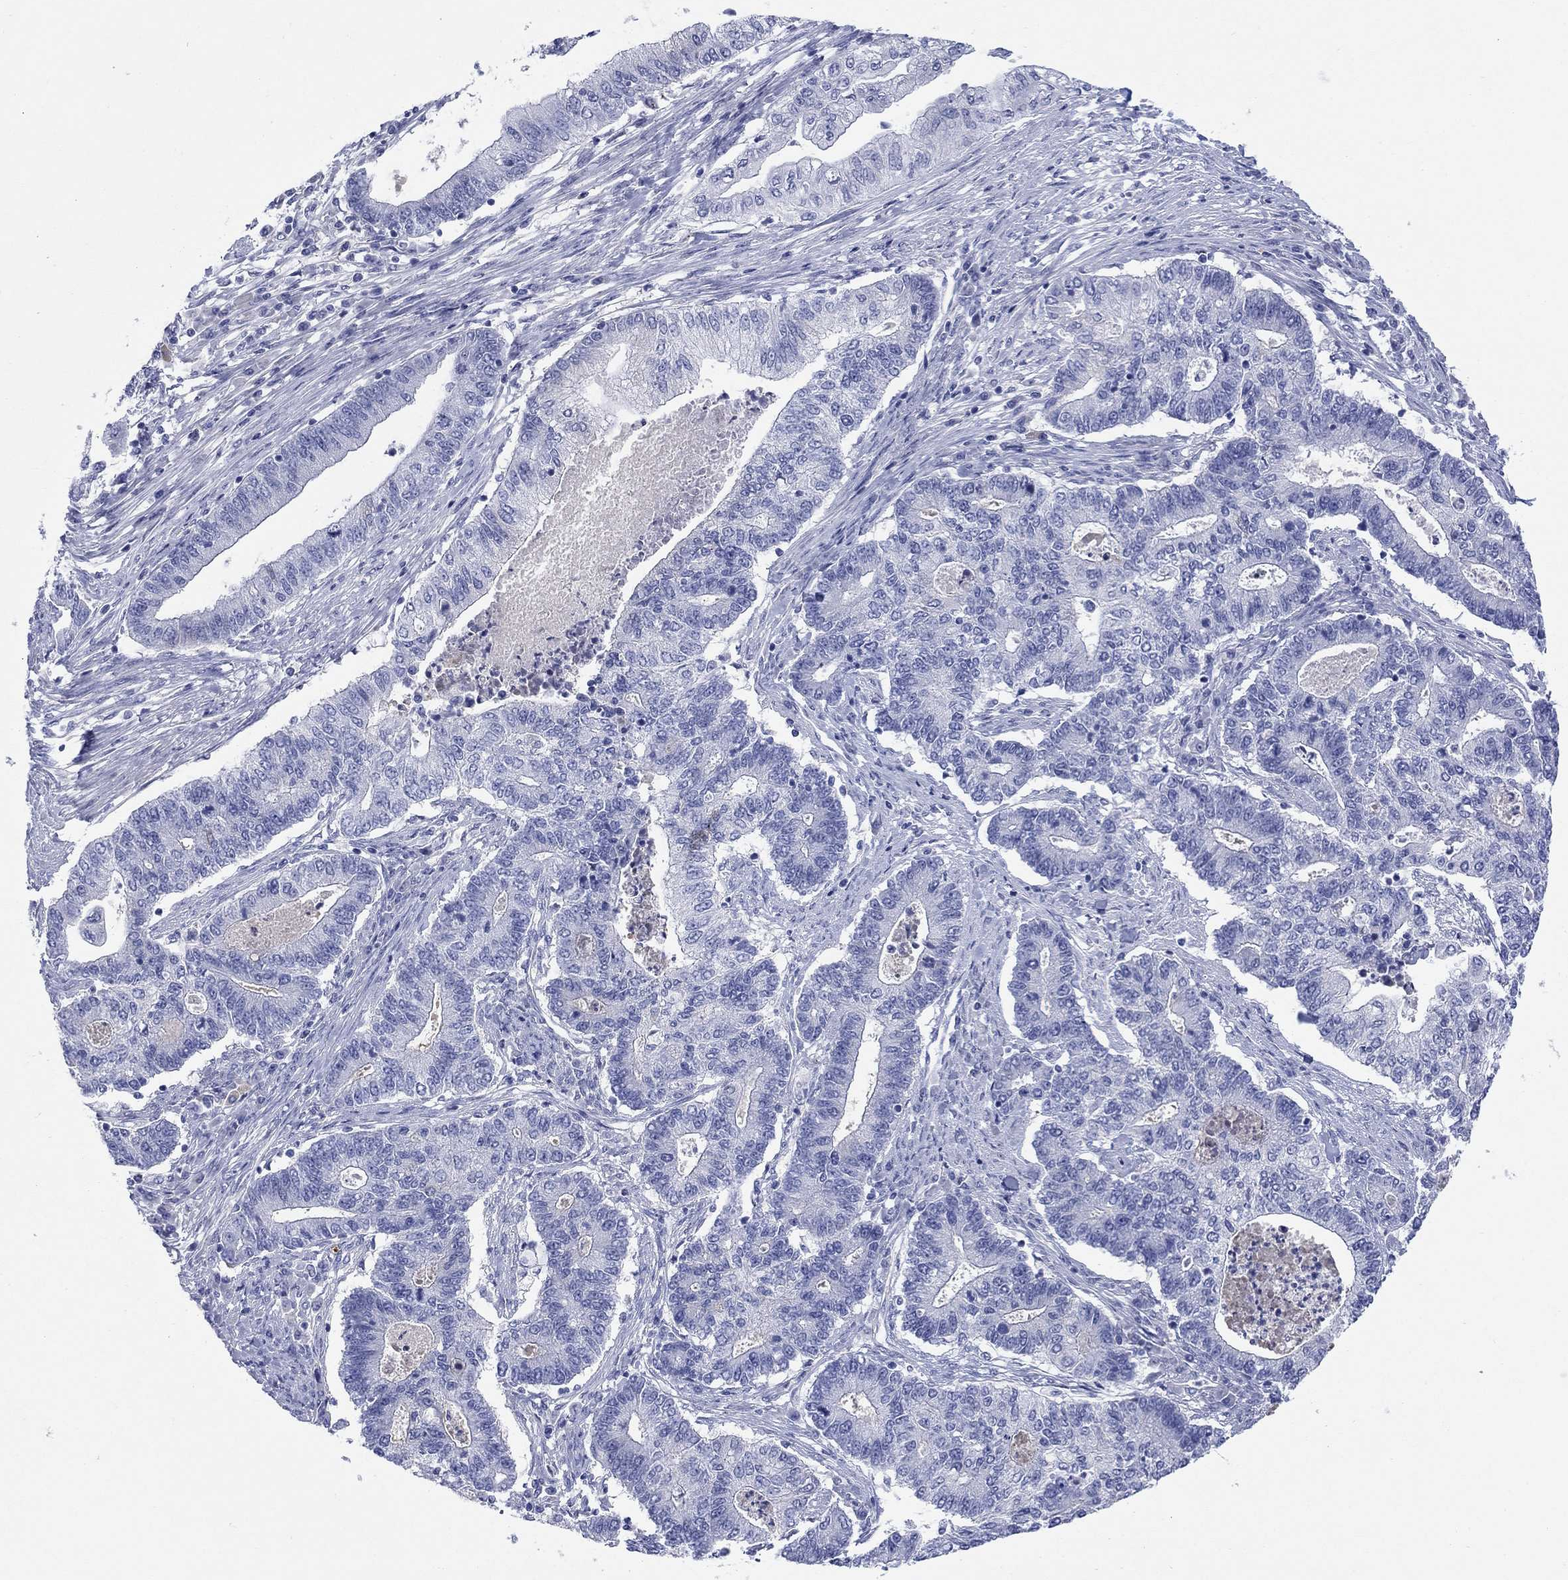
{"staining": {"intensity": "negative", "quantity": "none", "location": "none"}, "tissue": "endometrial cancer", "cell_type": "Tumor cells", "image_type": "cancer", "snomed": [{"axis": "morphology", "description": "Adenocarcinoma, NOS"}, {"axis": "topography", "description": "Uterus"}, {"axis": "topography", "description": "Endometrium"}], "caption": "This histopathology image is of endometrial cancer stained with IHC to label a protein in brown with the nuclei are counter-stained blue. There is no positivity in tumor cells. (Immunohistochemistry (ihc), brightfield microscopy, high magnification).", "gene": "PTPRZ1", "patient": {"sex": "female", "age": 54}}